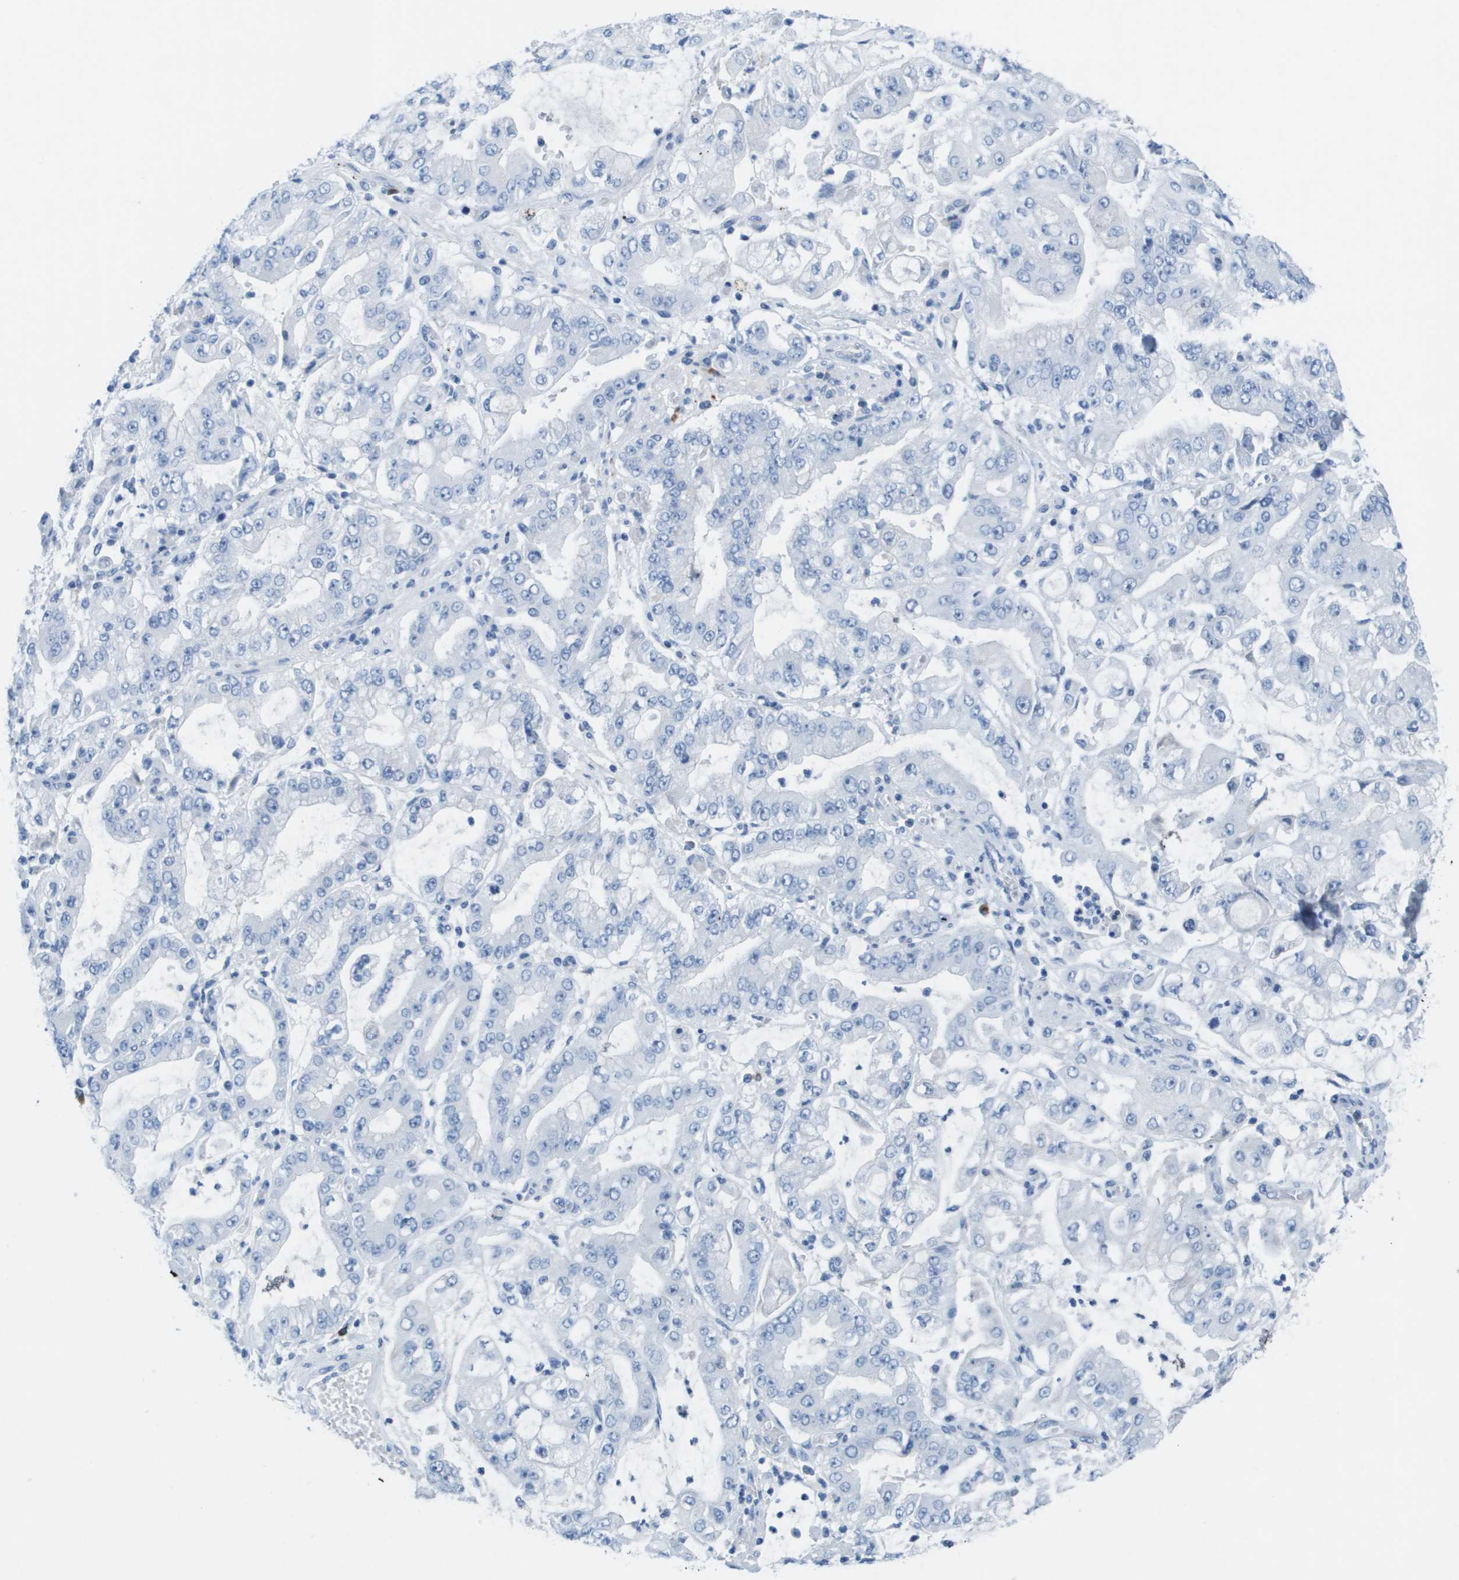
{"staining": {"intensity": "negative", "quantity": "none", "location": "none"}, "tissue": "stomach cancer", "cell_type": "Tumor cells", "image_type": "cancer", "snomed": [{"axis": "morphology", "description": "Adenocarcinoma, NOS"}, {"axis": "topography", "description": "Stomach"}], "caption": "The image displays no staining of tumor cells in stomach adenocarcinoma.", "gene": "GPR18", "patient": {"sex": "male", "age": 76}}